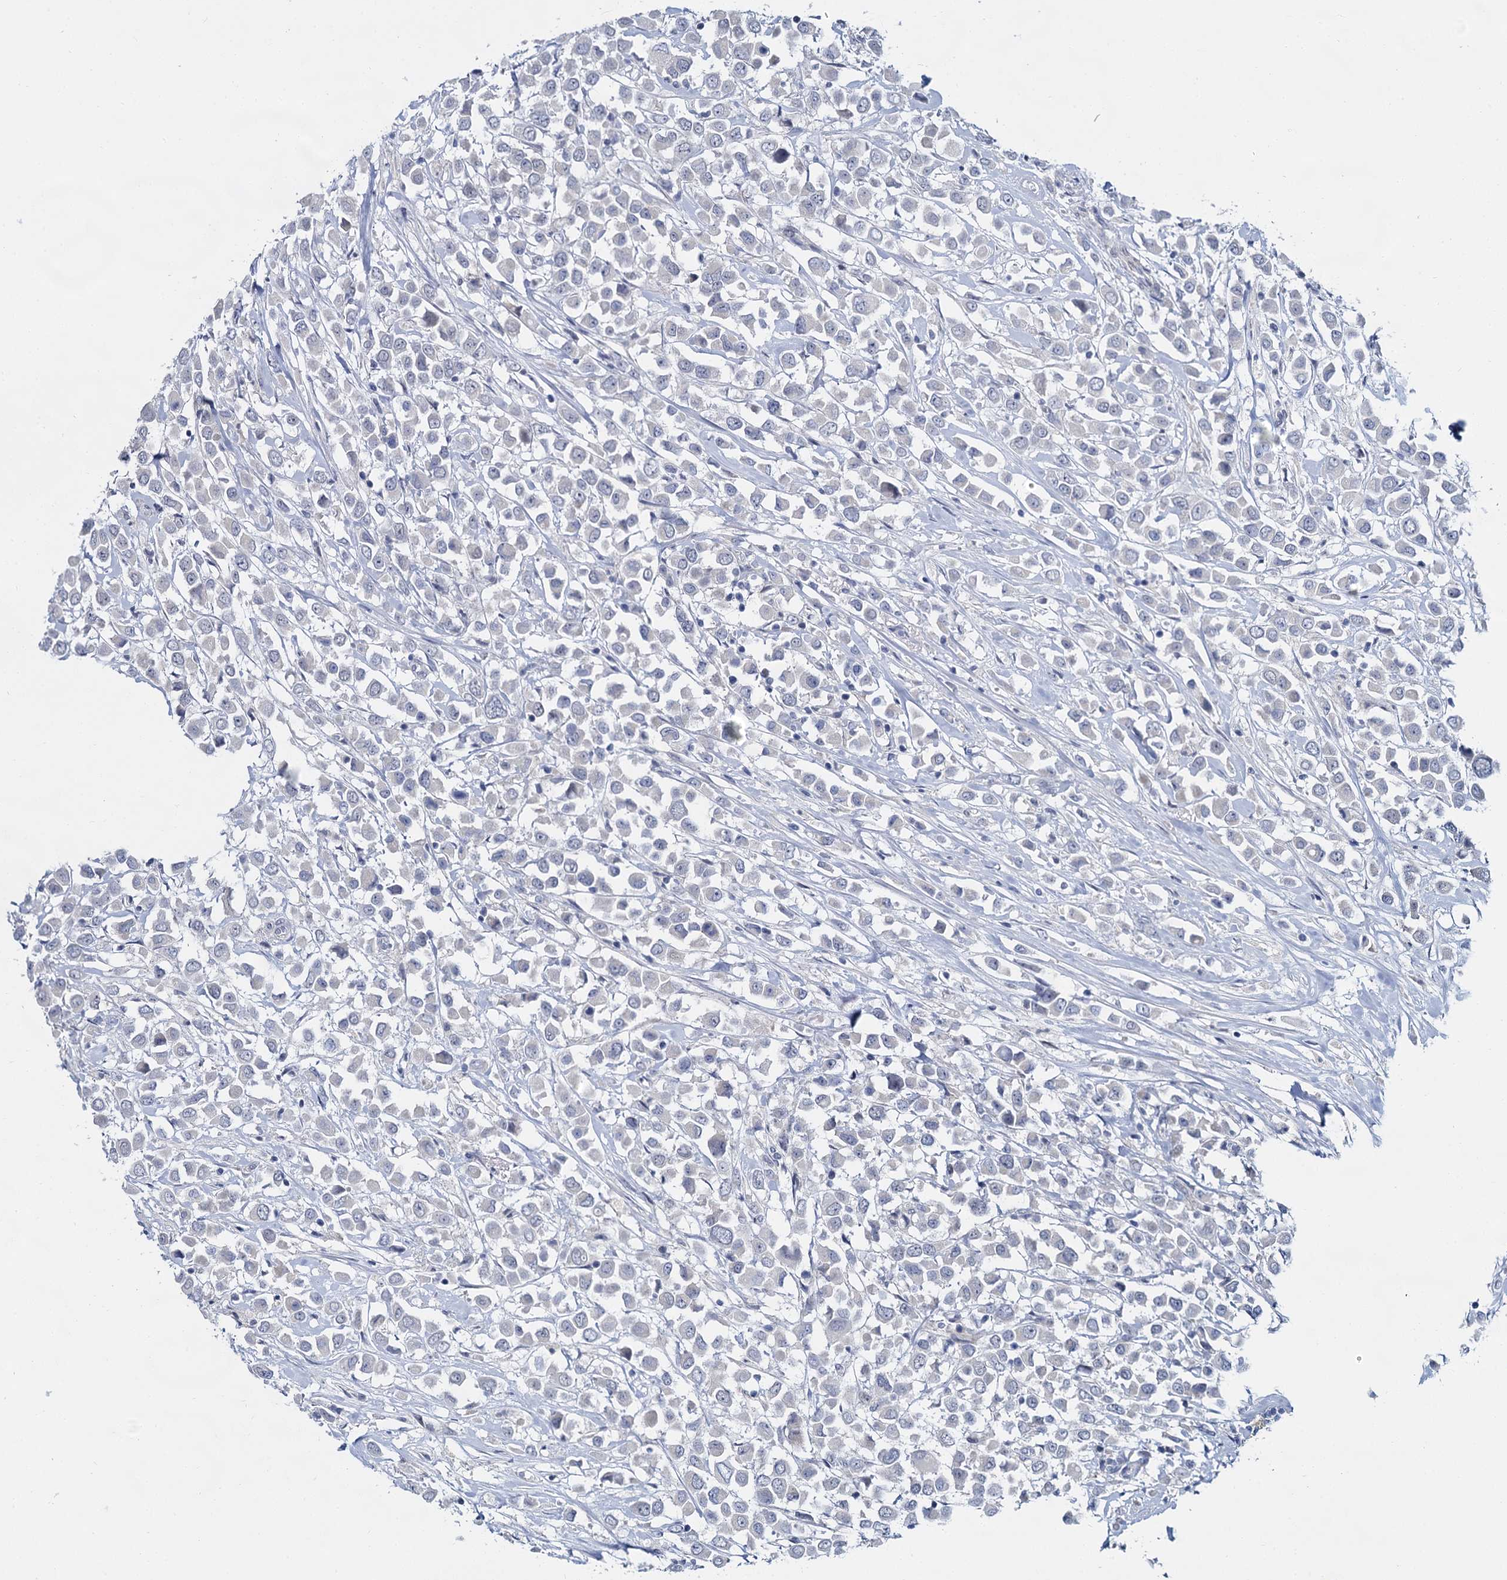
{"staining": {"intensity": "negative", "quantity": "none", "location": "none"}, "tissue": "breast cancer", "cell_type": "Tumor cells", "image_type": "cancer", "snomed": [{"axis": "morphology", "description": "Duct carcinoma"}, {"axis": "topography", "description": "Breast"}], "caption": "Invasive ductal carcinoma (breast) was stained to show a protein in brown. There is no significant staining in tumor cells. (DAB immunohistochemistry with hematoxylin counter stain).", "gene": "ACRBP", "patient": {"sex": "female", "age": 61}}